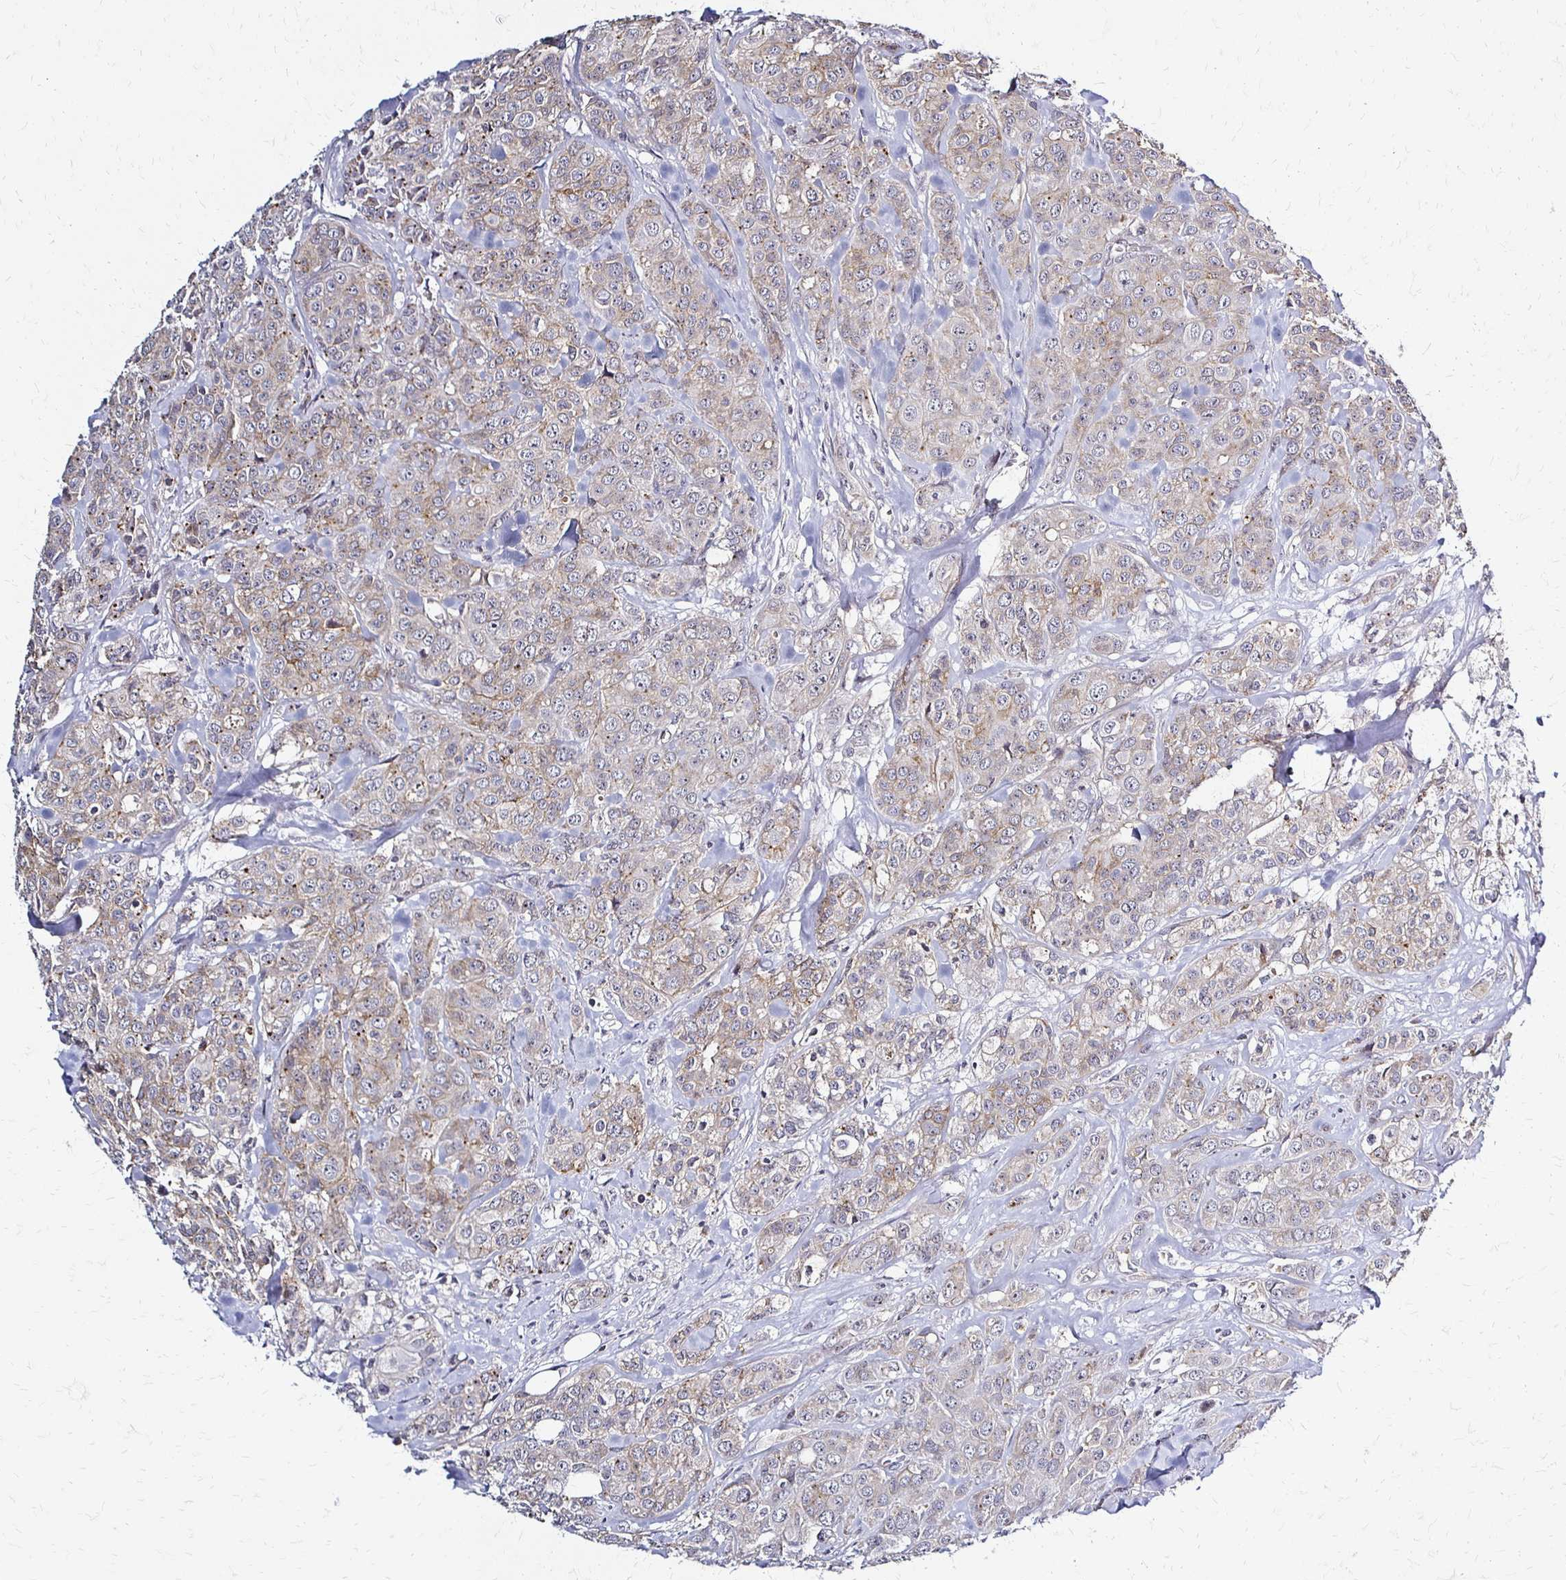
{"staining": {"intensity": "weak", "quantity": "25%-75%", "location": "cytoplasmic/membranous"}, "tissue": "breast cancer", "cell_type": "Tumor cells", "image_type": "cancer", "snomed": [{"axis": "morphology", "description": "Normal tissue, NOS"}, {"axis": "morphology", "description": "Duct carcinoma"}, {"axis": "topography", "description": "Breast"}], "caption": "Immunohistochemistry (IHC) of human intraductal carcinoma (breast) shows low levels of weak cytoplasmic/membranous positivity in about 25%-75% of tumor cells.", "gene": "SLC9A9", "patient": {"sex": "female", "age": 43}}